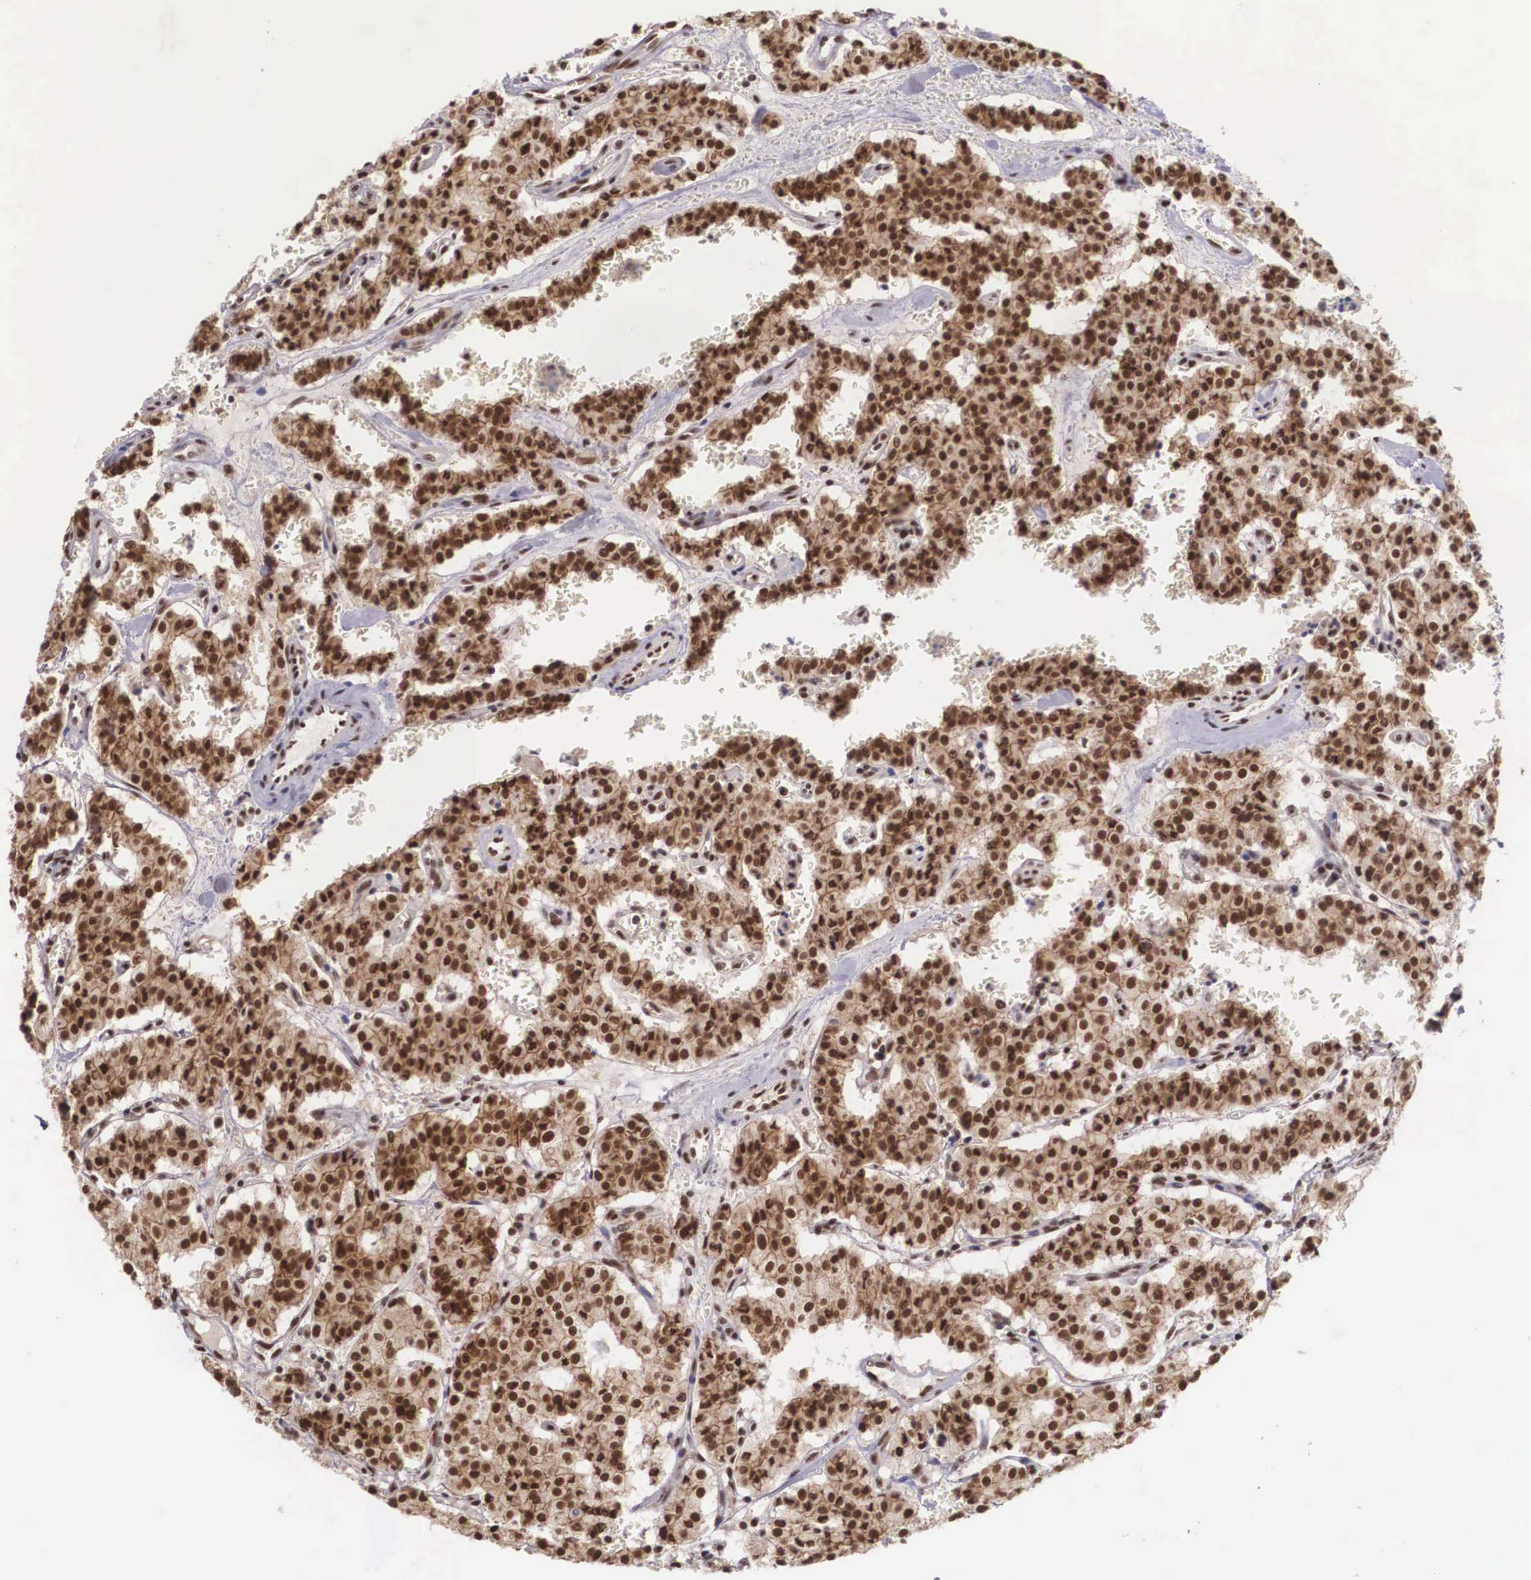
{"staining": {"intensity": "strong", "quantity": ">75%", "location": "cytoplasmic/membranous,nuclear"}, "tissue": "carcinoid", "cell_type": "Tumor cells", "image_type": "cancer", "snomed": [{"axis": "morphology", "description": "Carcinoid, malignant, NOS"}, {"axis": "topography", "description": "Bronchus"}], "caption": "Immunohistochemical staining of human malignant carcinoid exhibits strong cytoplasmic/membranous and nuclear protein positivity in approximately >75% of tumor cells.", "gene": "POLR2F", "patient": {"sex": "male", "age": 55}}